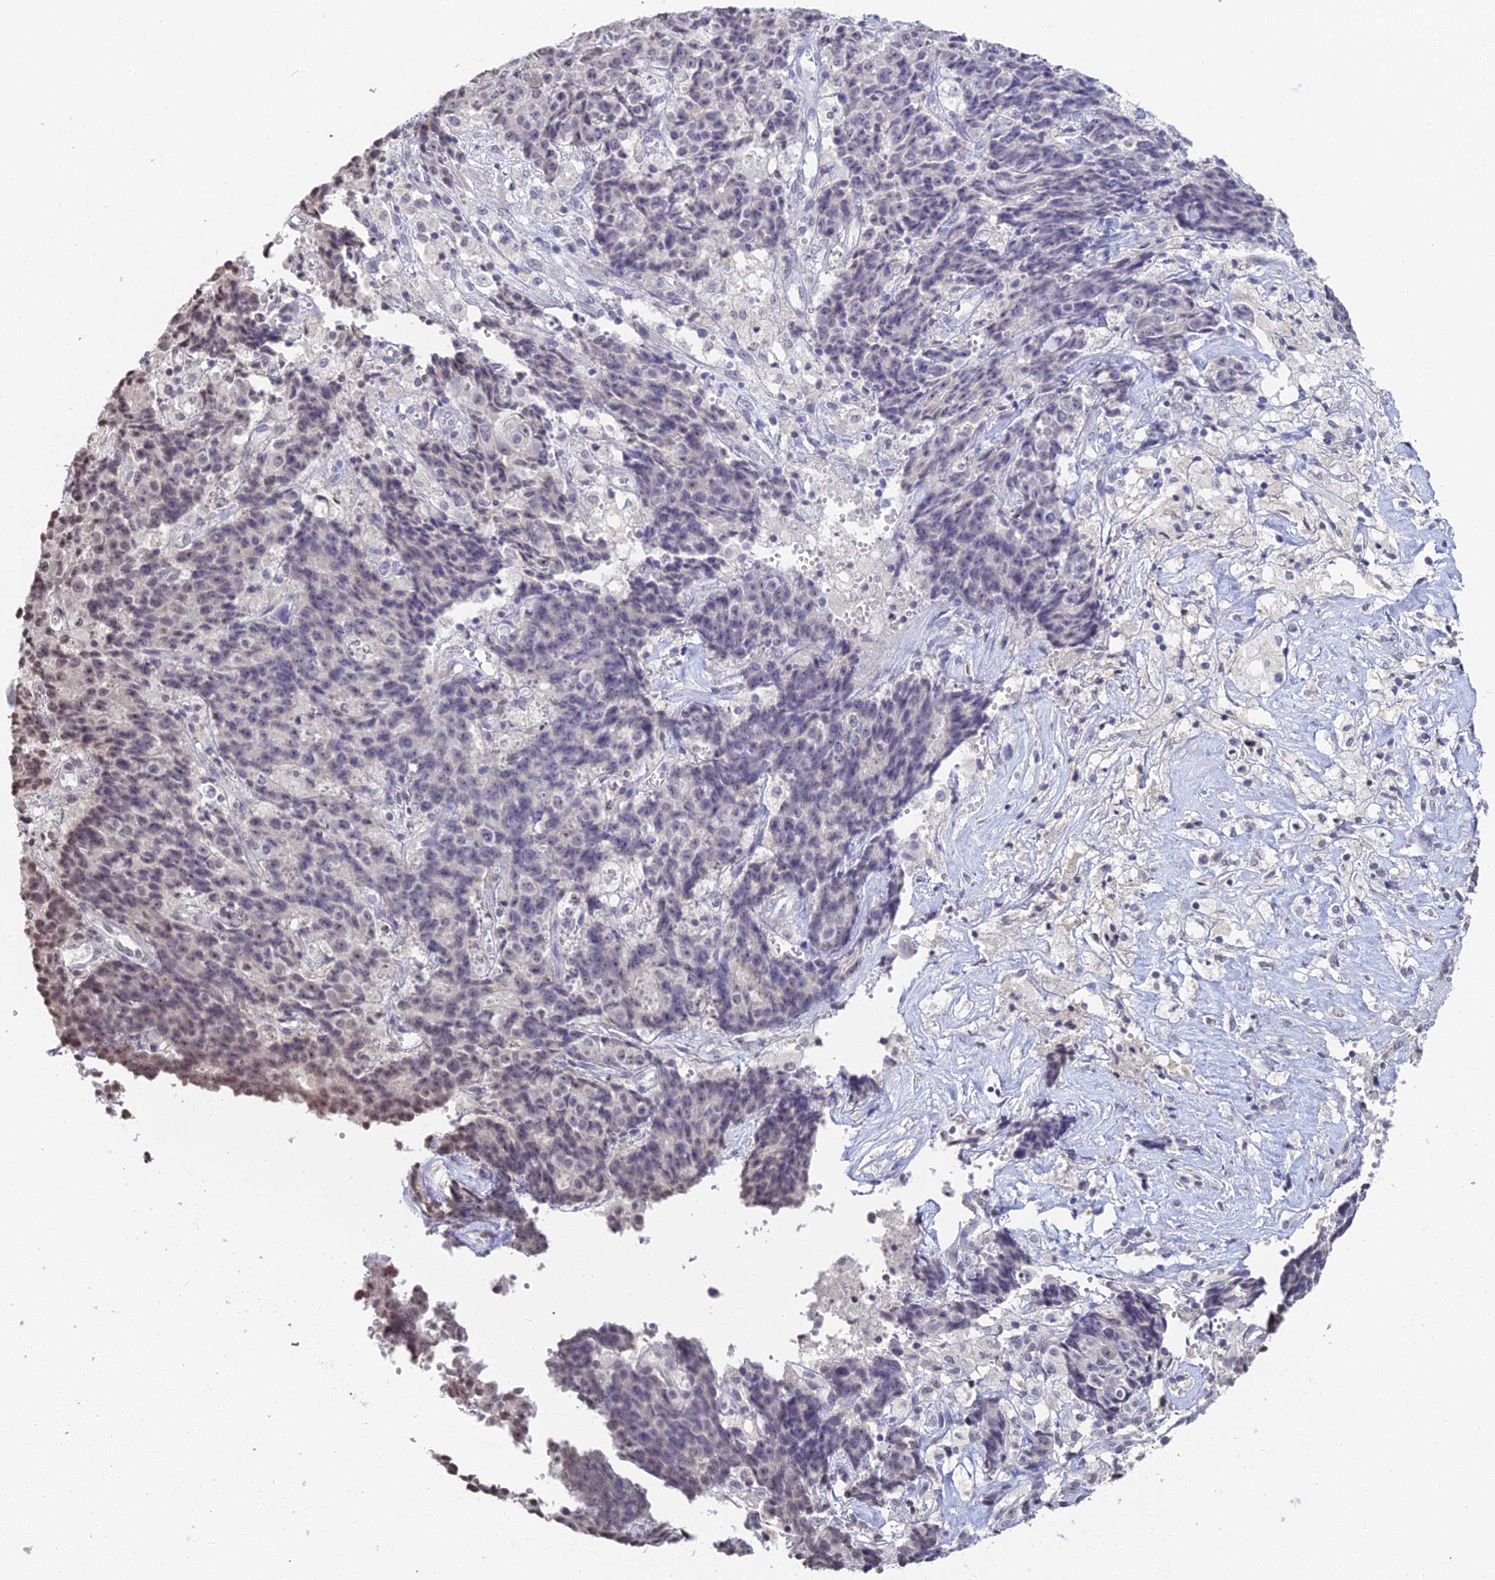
{"staining": {"intensity": "weak", "quantity": "<25%", "location": "nuclear"}, "tissue": "ovarian cancer", "cell_type": "Tumor cells", "image_type": "cancer", "snomed": [{"axis": "morphology", "description": "Carcinoma, endometroid"}, {"axis": "topography", "description": "Ovary"}], "caption": "This is an immunohistochemistry histopathology image of human ovarian endometroid carcinoma. There is no expression in tumor cells.", "gene": "PRR22", "patient": {"sex": "female", "age": 42}}